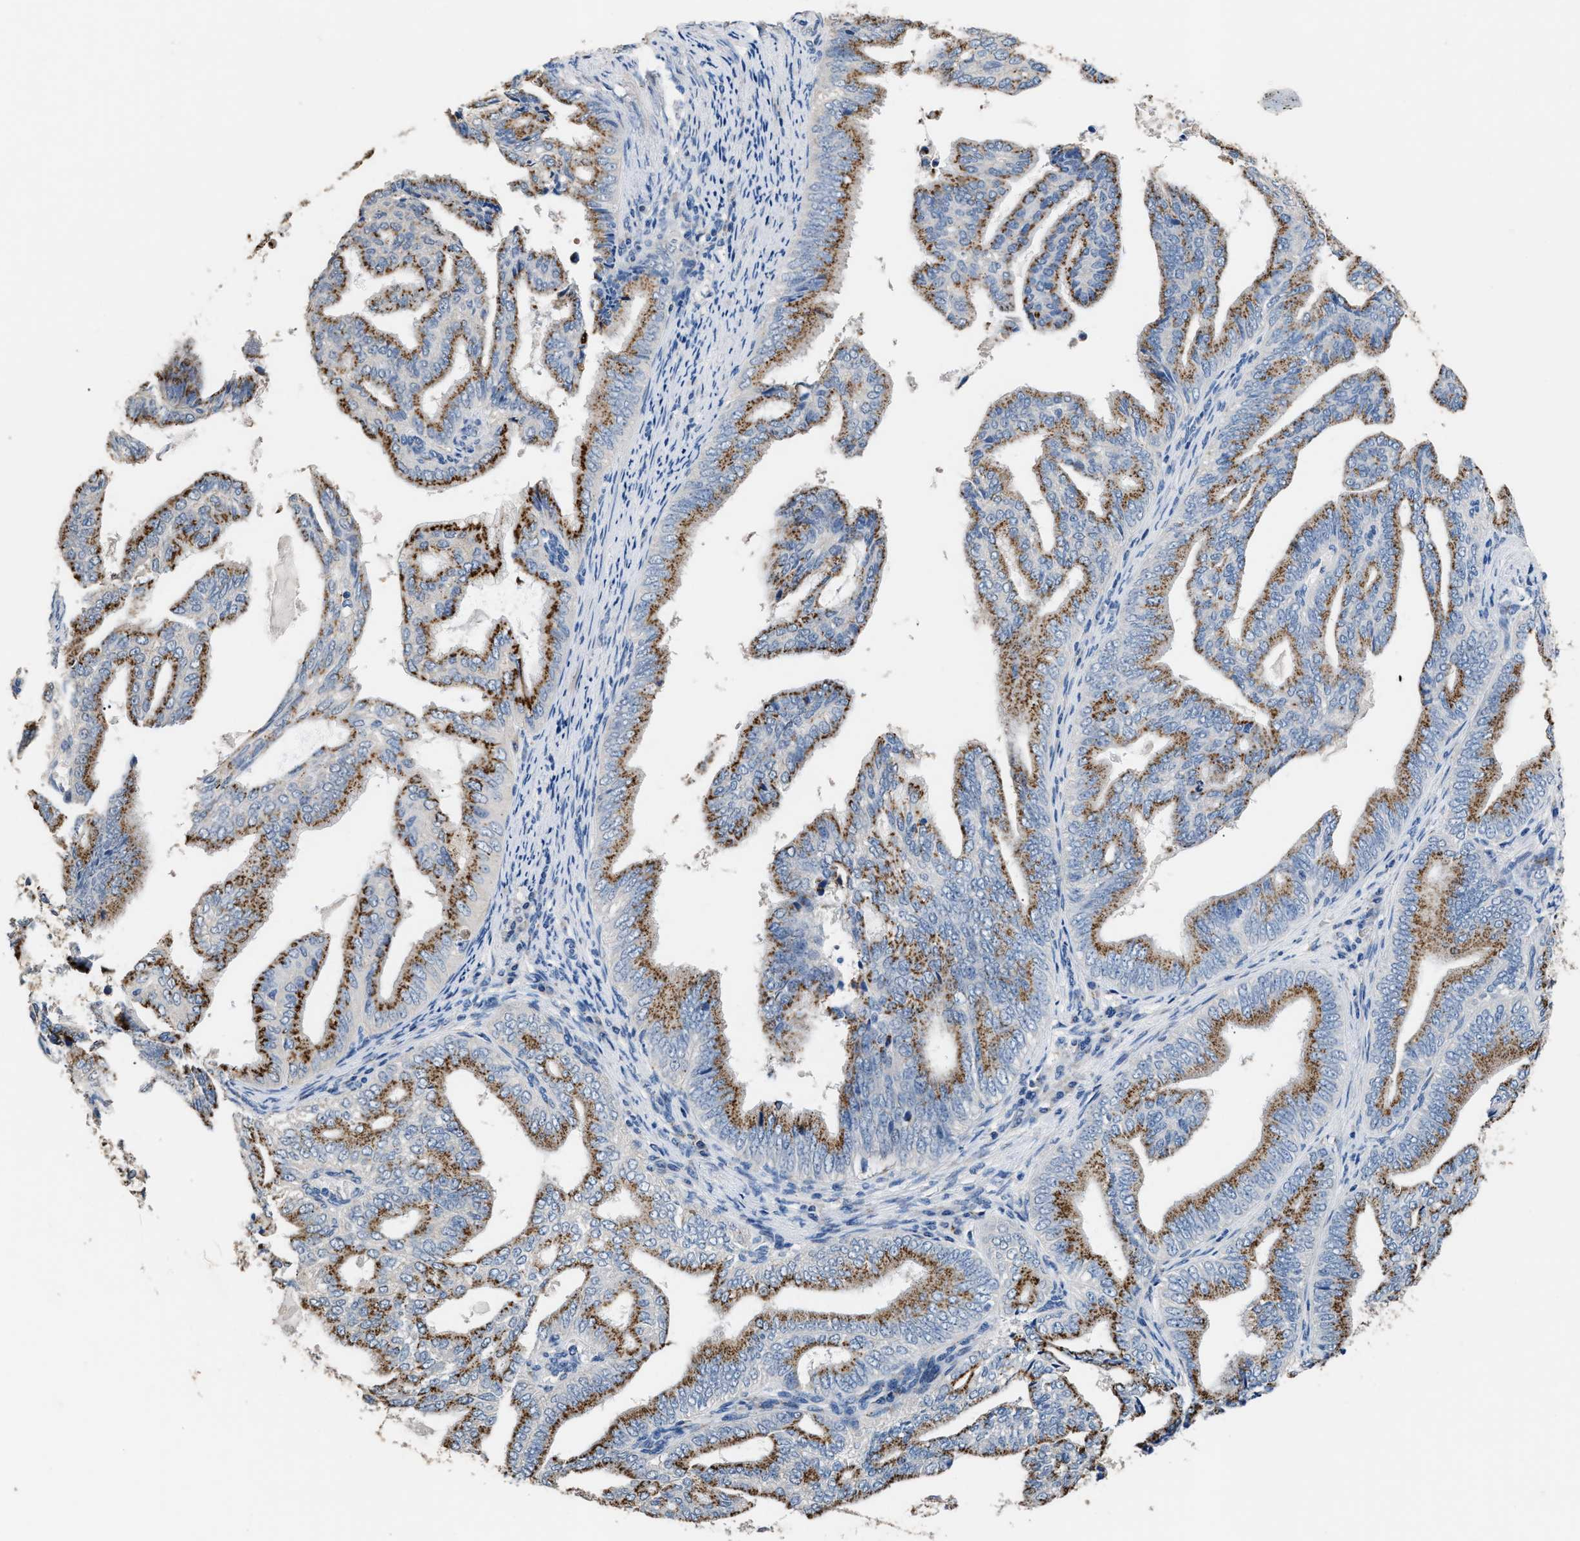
{"staining": {"intensity": "strong", "quantity": ">75%", "location": "cytoplasmic/membranous"}, "tissue": "endometrial cancer", "cell_type": "Tumor cells", "image_type": "cancer", "snomed": [{"axis": "morphology", "description": "Adenocarcinoma, NOS"}, {"axis": "topography", "description": "Endometrium"}], "caption": "Endometrial cancer stained for a protein (brown) demonstrates strong cytoplasmic/membranous positive staining in about >75% of tumor cells.", "gene": "GOLM1", "patient": {"sex": "female", "age": 58}}